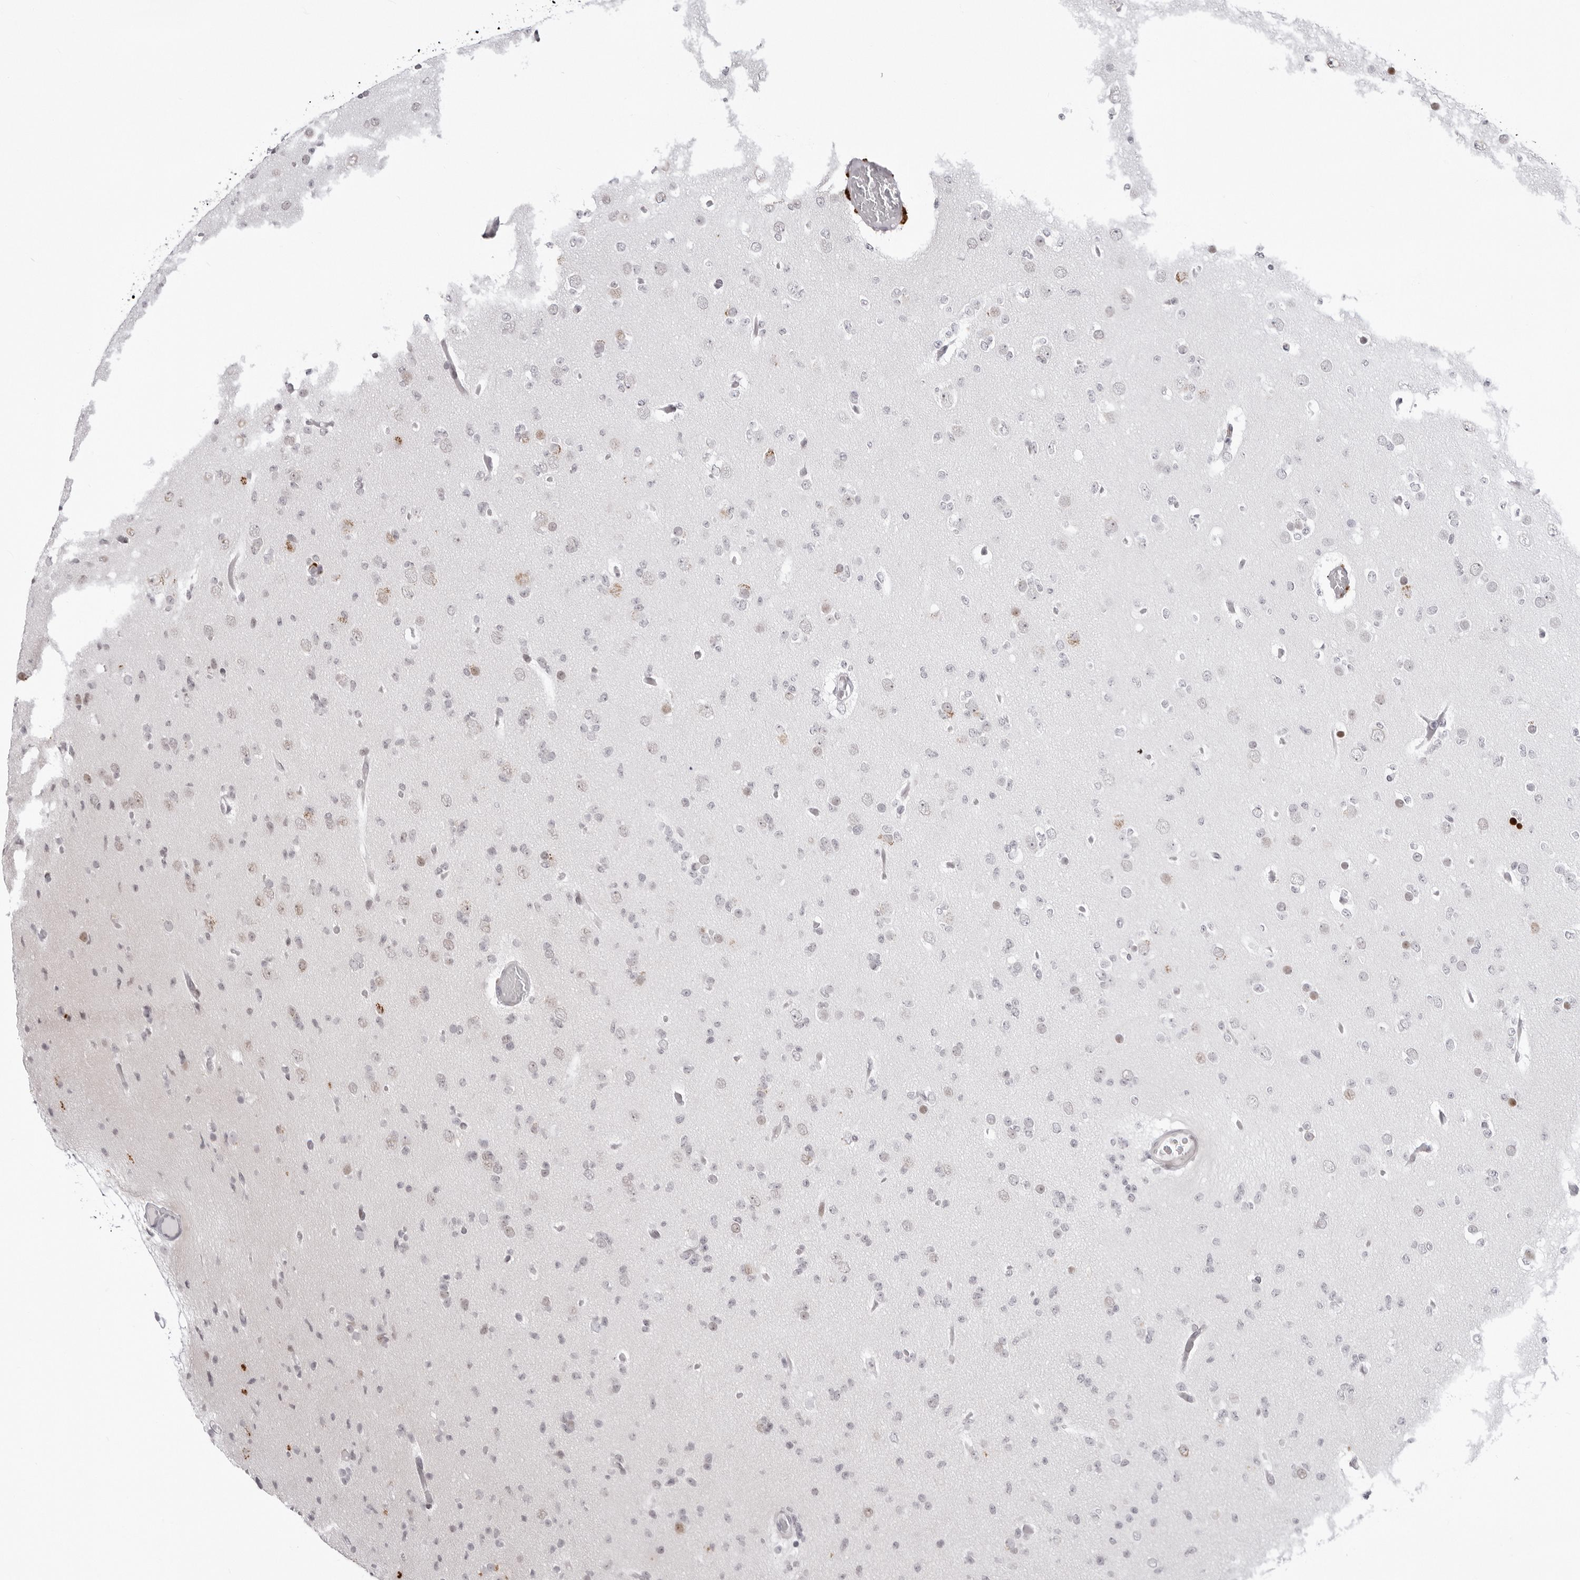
{"staining": {"intensity": "negative", "quantity": "none", "location": "none"}, "tissue": "glioma", "cell_type": "Tumor cells", "image_type": "cancer", "snomed": [{"axis": "morphology", "description": "Glioma, malignant, Low grade"}, {"axis": "topography", "description": "Brain"}], "caption": "Immunohistochemistry of human glioma demonstrates no expression in tumor cells.", "gene": "NTPCR", "patient": {"sex": "female", "age": 22}}